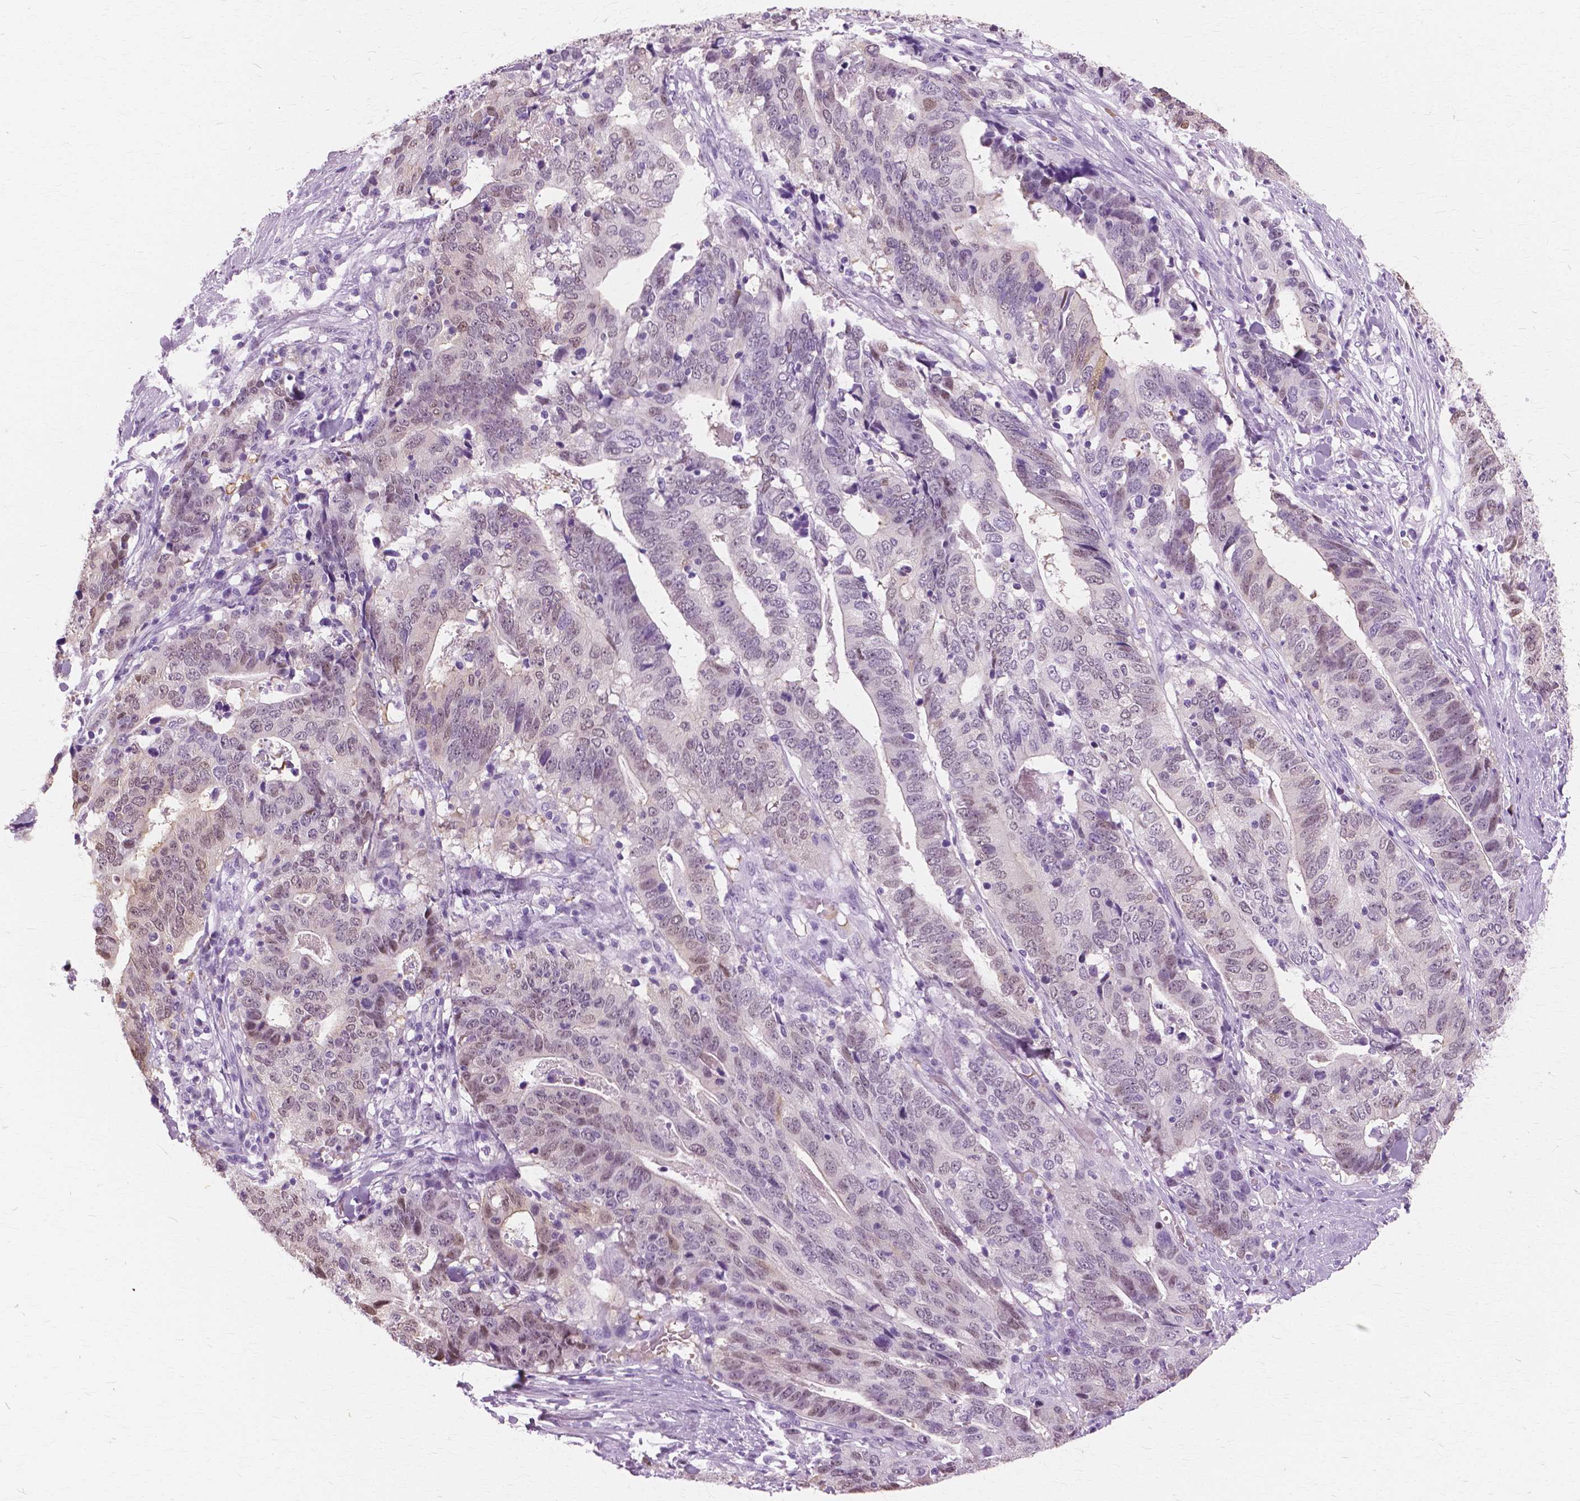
{"staining": {"intensity": "weak", "quantity": "25%-75%", "location": "cytoplasmic/membranous,nuclear"}, "tissue": "stomach cancer", "cell_type": "Tumor cells", "image_type": "cancer", "snomed": [{"axis": "morphology", "description": "Adenocarcinoma, NOS"}, {"axis": "topography", "description": "Stomach, upper"}], "caption": "The image exhibits immunohistochemical staining of adenocarcinoma (stomach). There is weak cytoplasmic/membranous and nuclear positivity is seen in approximately 25%-75% of tumor cells.", "gene": "SFTPD", "patient": {"sex": "female", "age": 67}}